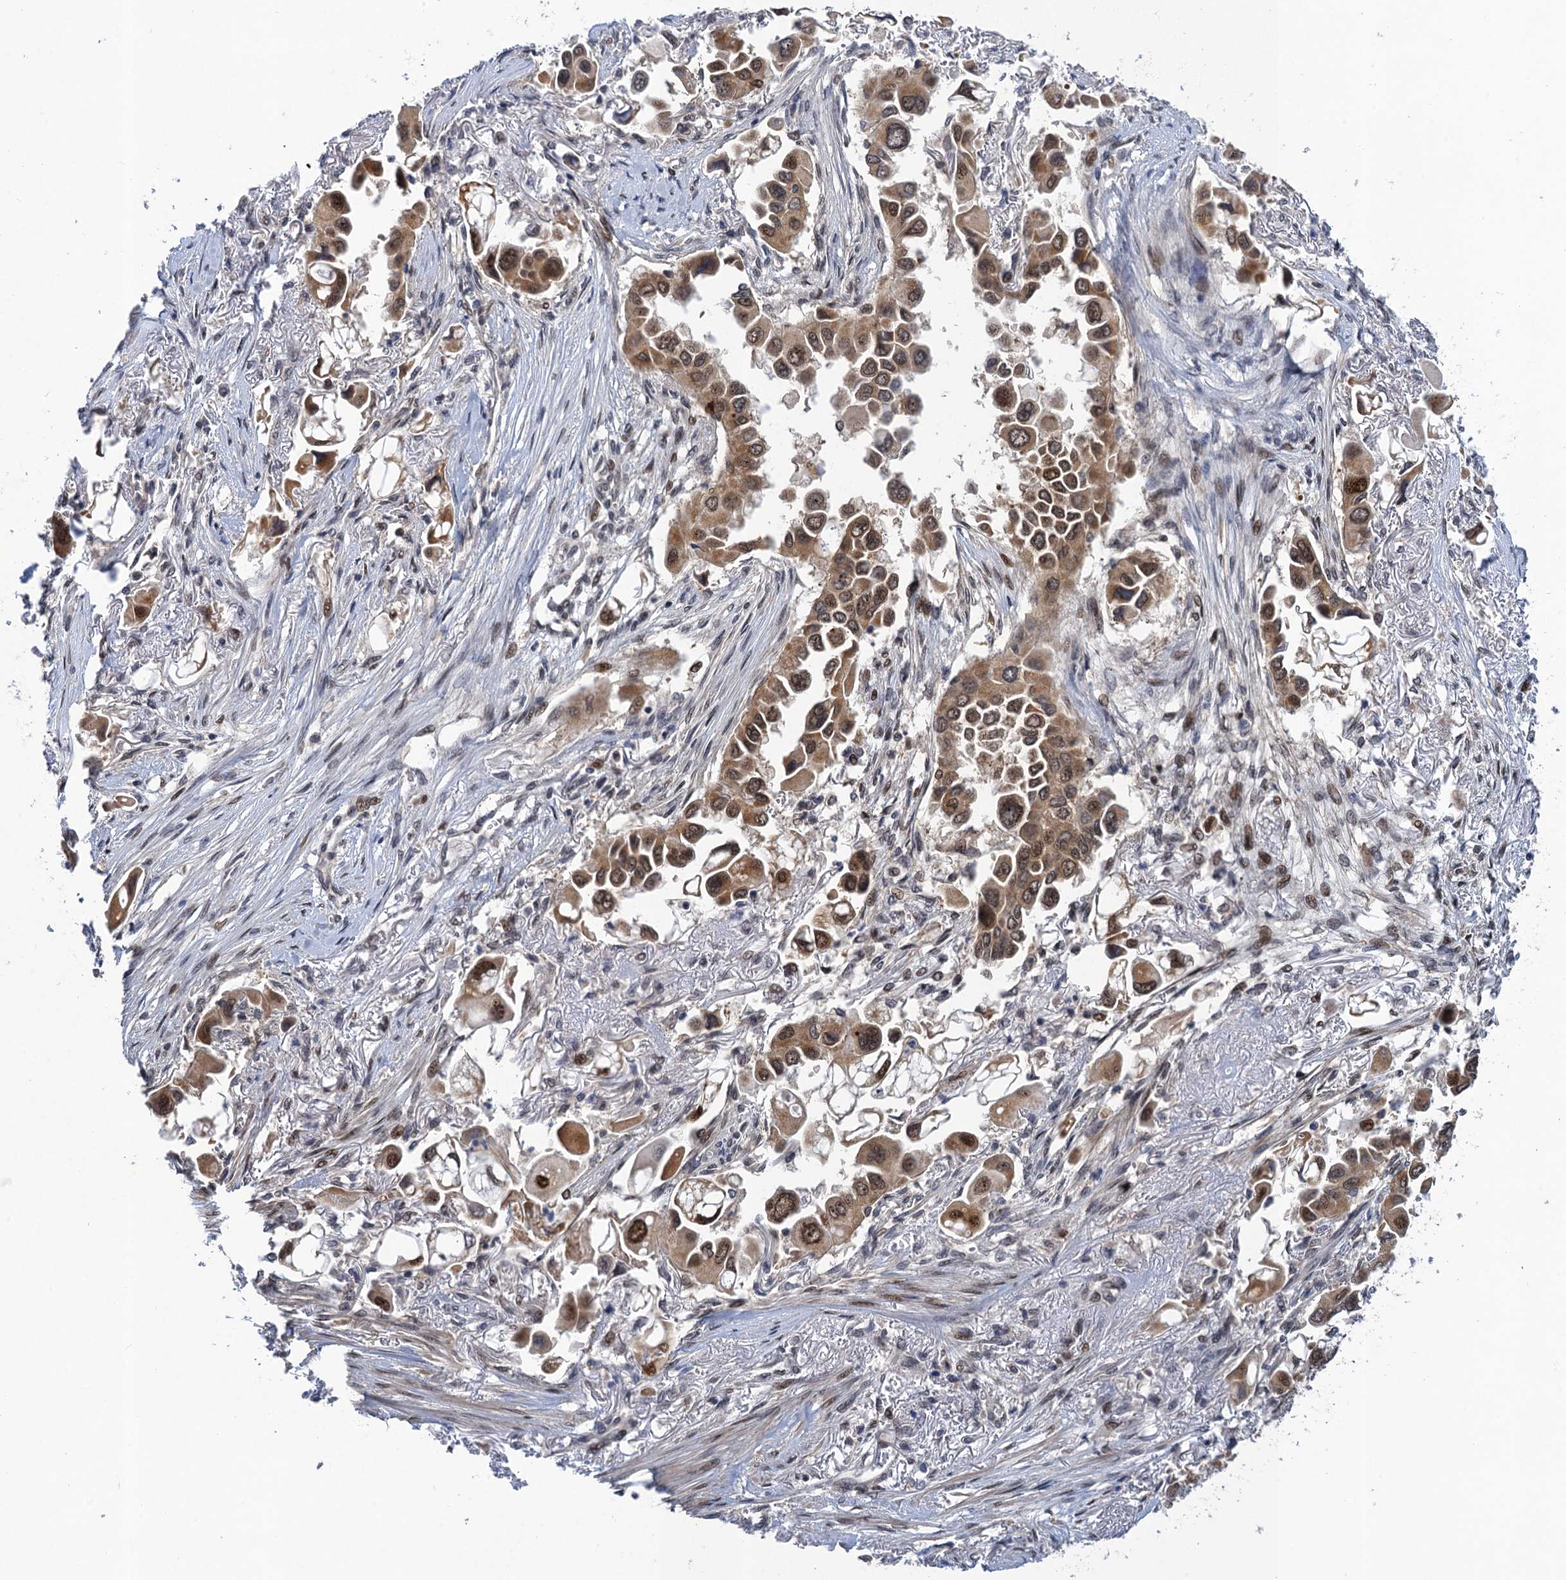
{"staining": {"intensity": "moderate", "quantity": "25%-75%", "location": "cytoplasmic/membranous,nuclear"}, "tissue": "lung cancer", "cell_type": "Tumor cells", "image_type": "cancer", "snomed": [{"axis": "morphology", "description": "Adenocarcinoma, NOS"}, {"axis": "topography", "description": "Lung"}], "caption": "This photomicrograph displays immunohistochemistry (IHC) staining of lung adenocarcinoma, with medium moderate cytoplasmic/membranous and nuclear expression in about 25%-75% of tumor cells.", "gene": "ZAR1L", "patient": {"sex": "female", "age": 76}}